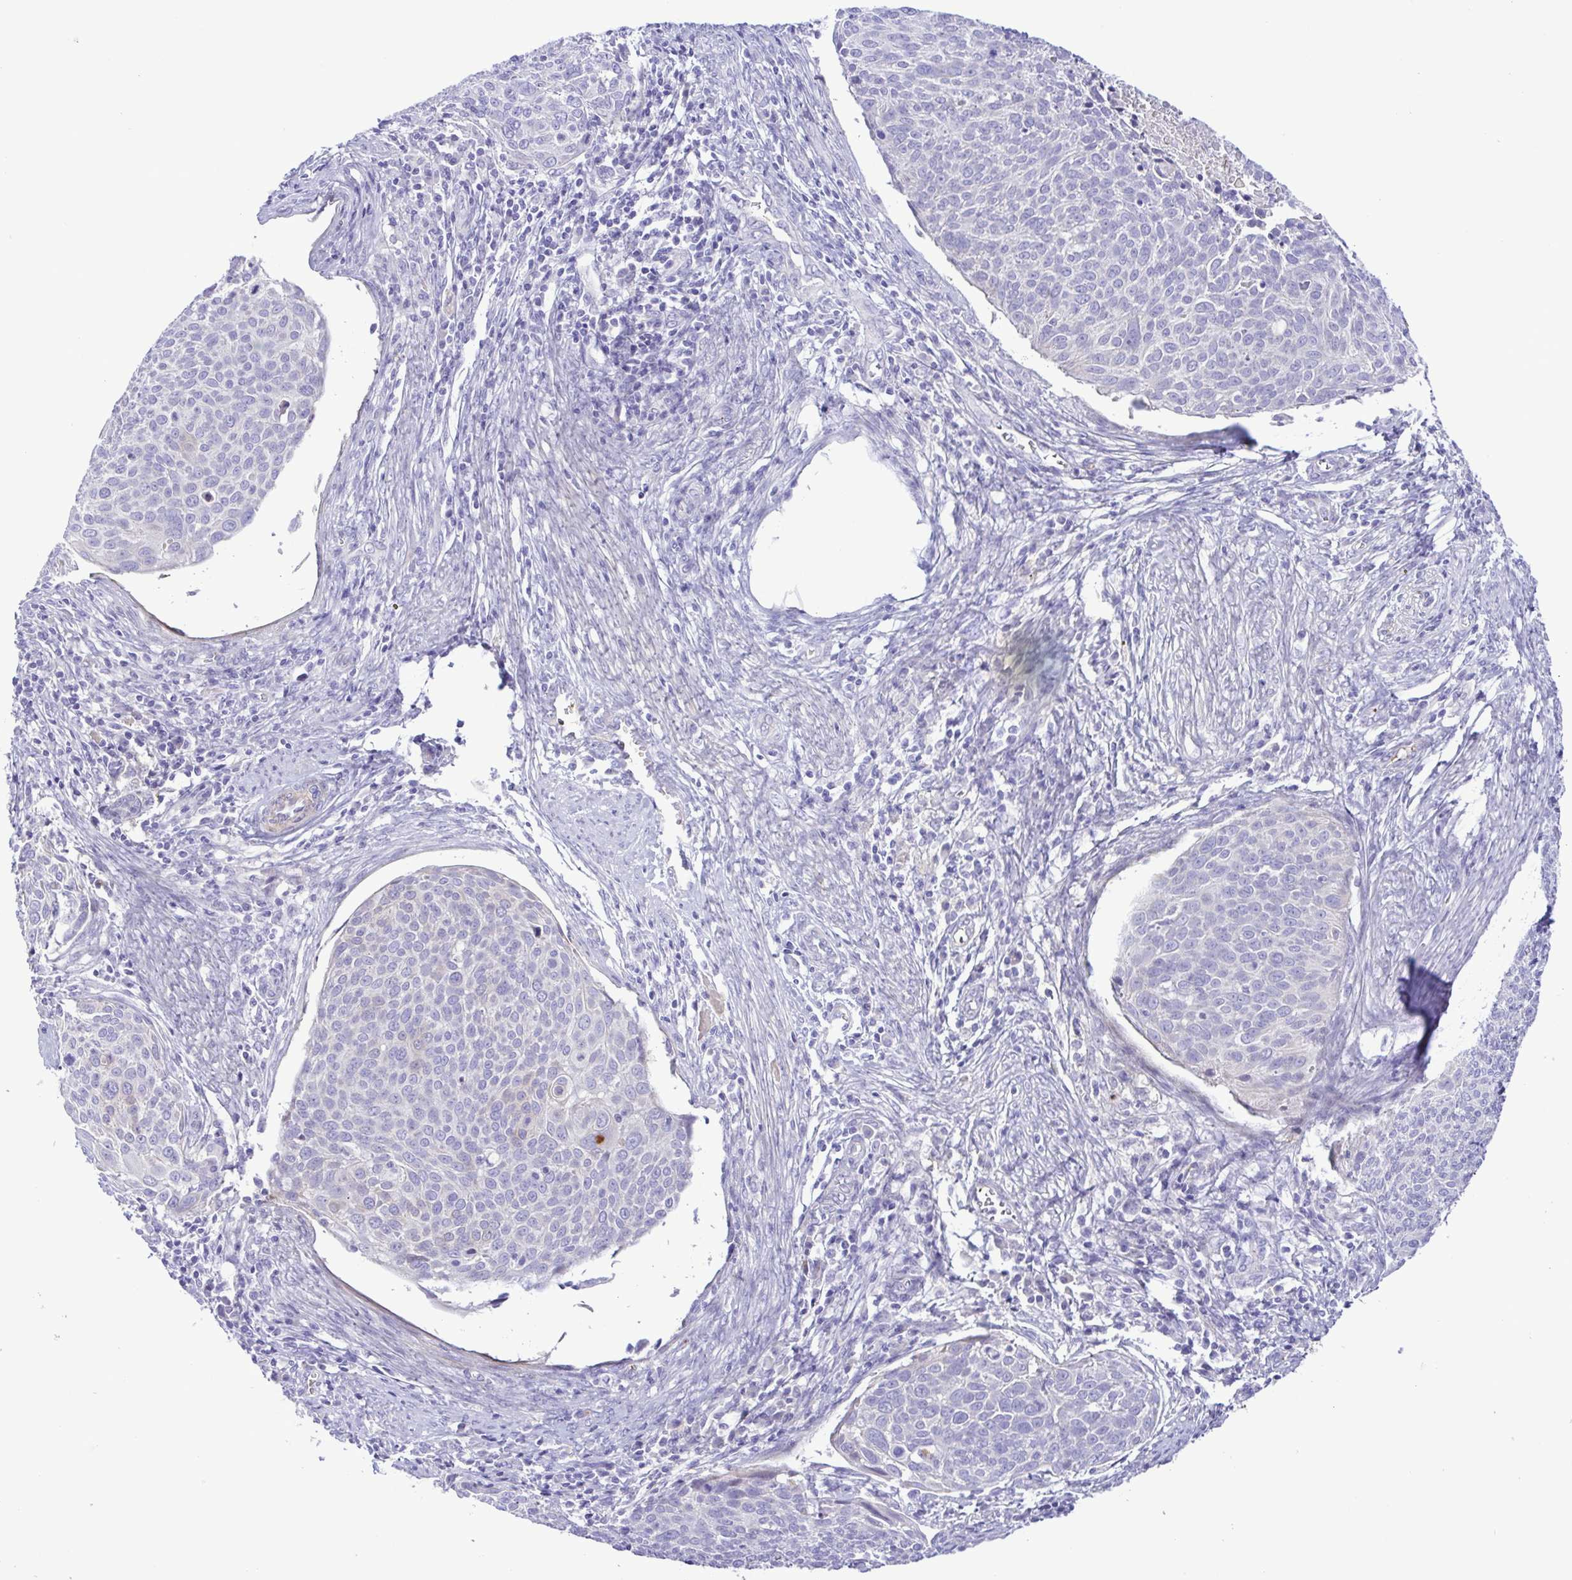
{"staining": {"intensity": "negative", "quantity": "none", "location": "none"}, "tissue": "cervical cancer", "cell_type": "Tumor cells", "image_type": "cancer", "snomed": [{"axis": "morphology", "description": "Squamous cell carcinoma, NOS"}, {"axis": "topography", "description": "Cervix"}], "caption": "Tumor cells show no significant staining in cervical cancer (squamous cell carcinoma). Brightfield microscopy of immunohistochemistry stained with DAB (brown) and hematoxylin (blue), captured at high magnification.", "gene": "GABBR2", "patient": {"sex": "female", "age": 39}}